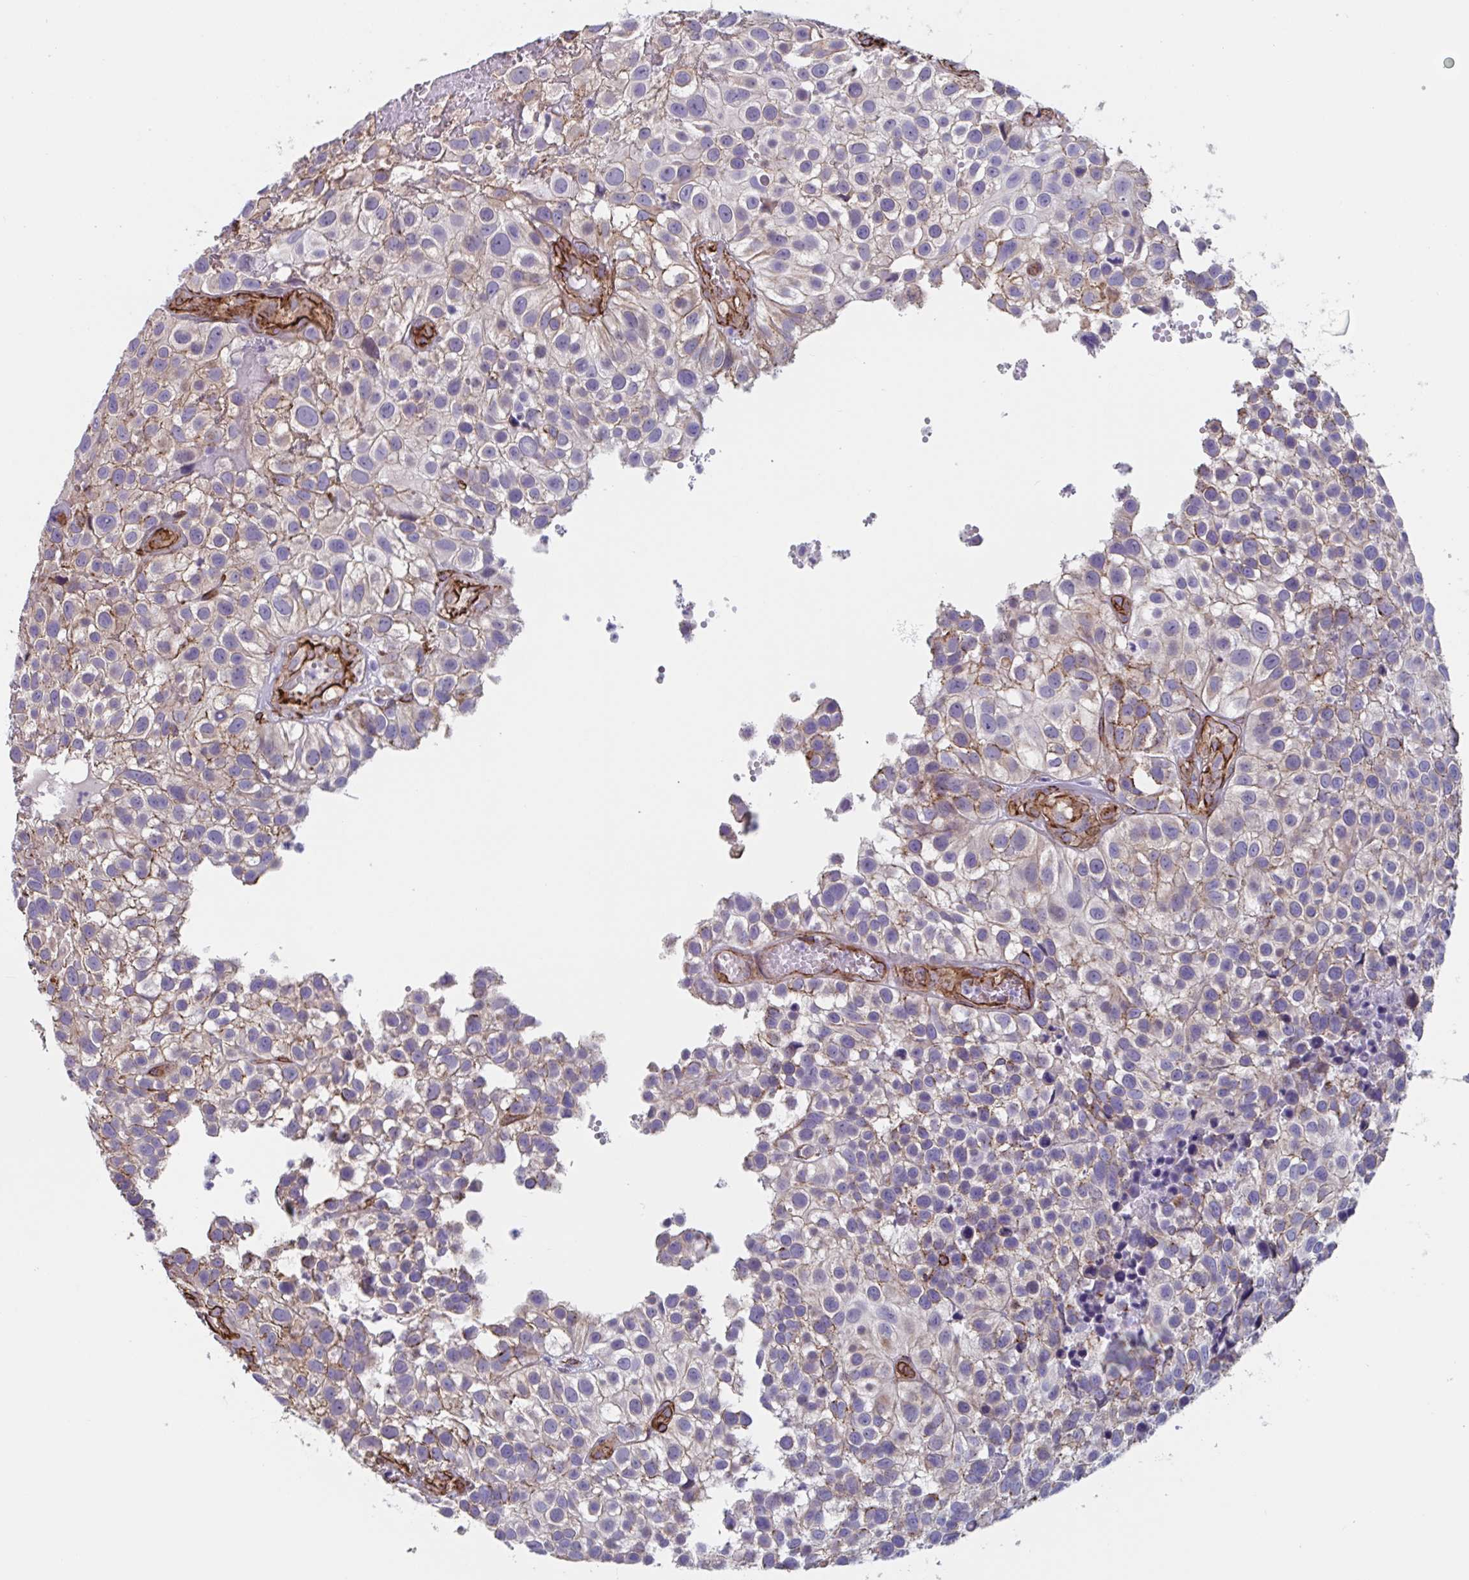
{"staining": {"intensity": "weak", "quantity": "25%-75%", "location": "cytoplasmic/membranous"}, "tissue": "urothelial cancer", "cell_type": "Tumor cells", "image_type": "cancer", "snomed": [{"axis": "morphology", "description": "Urothelial carcinoma, High grade"}, {"axis": "topography", "description": "Urinary bladder"}], "caption": "A brown stain labels weak cytoplasmic/membranous staining of a protein in human urothelial cancer tumor cells.", "gene": "CITED4", "patient": {"sex": "male", "age": 56}}